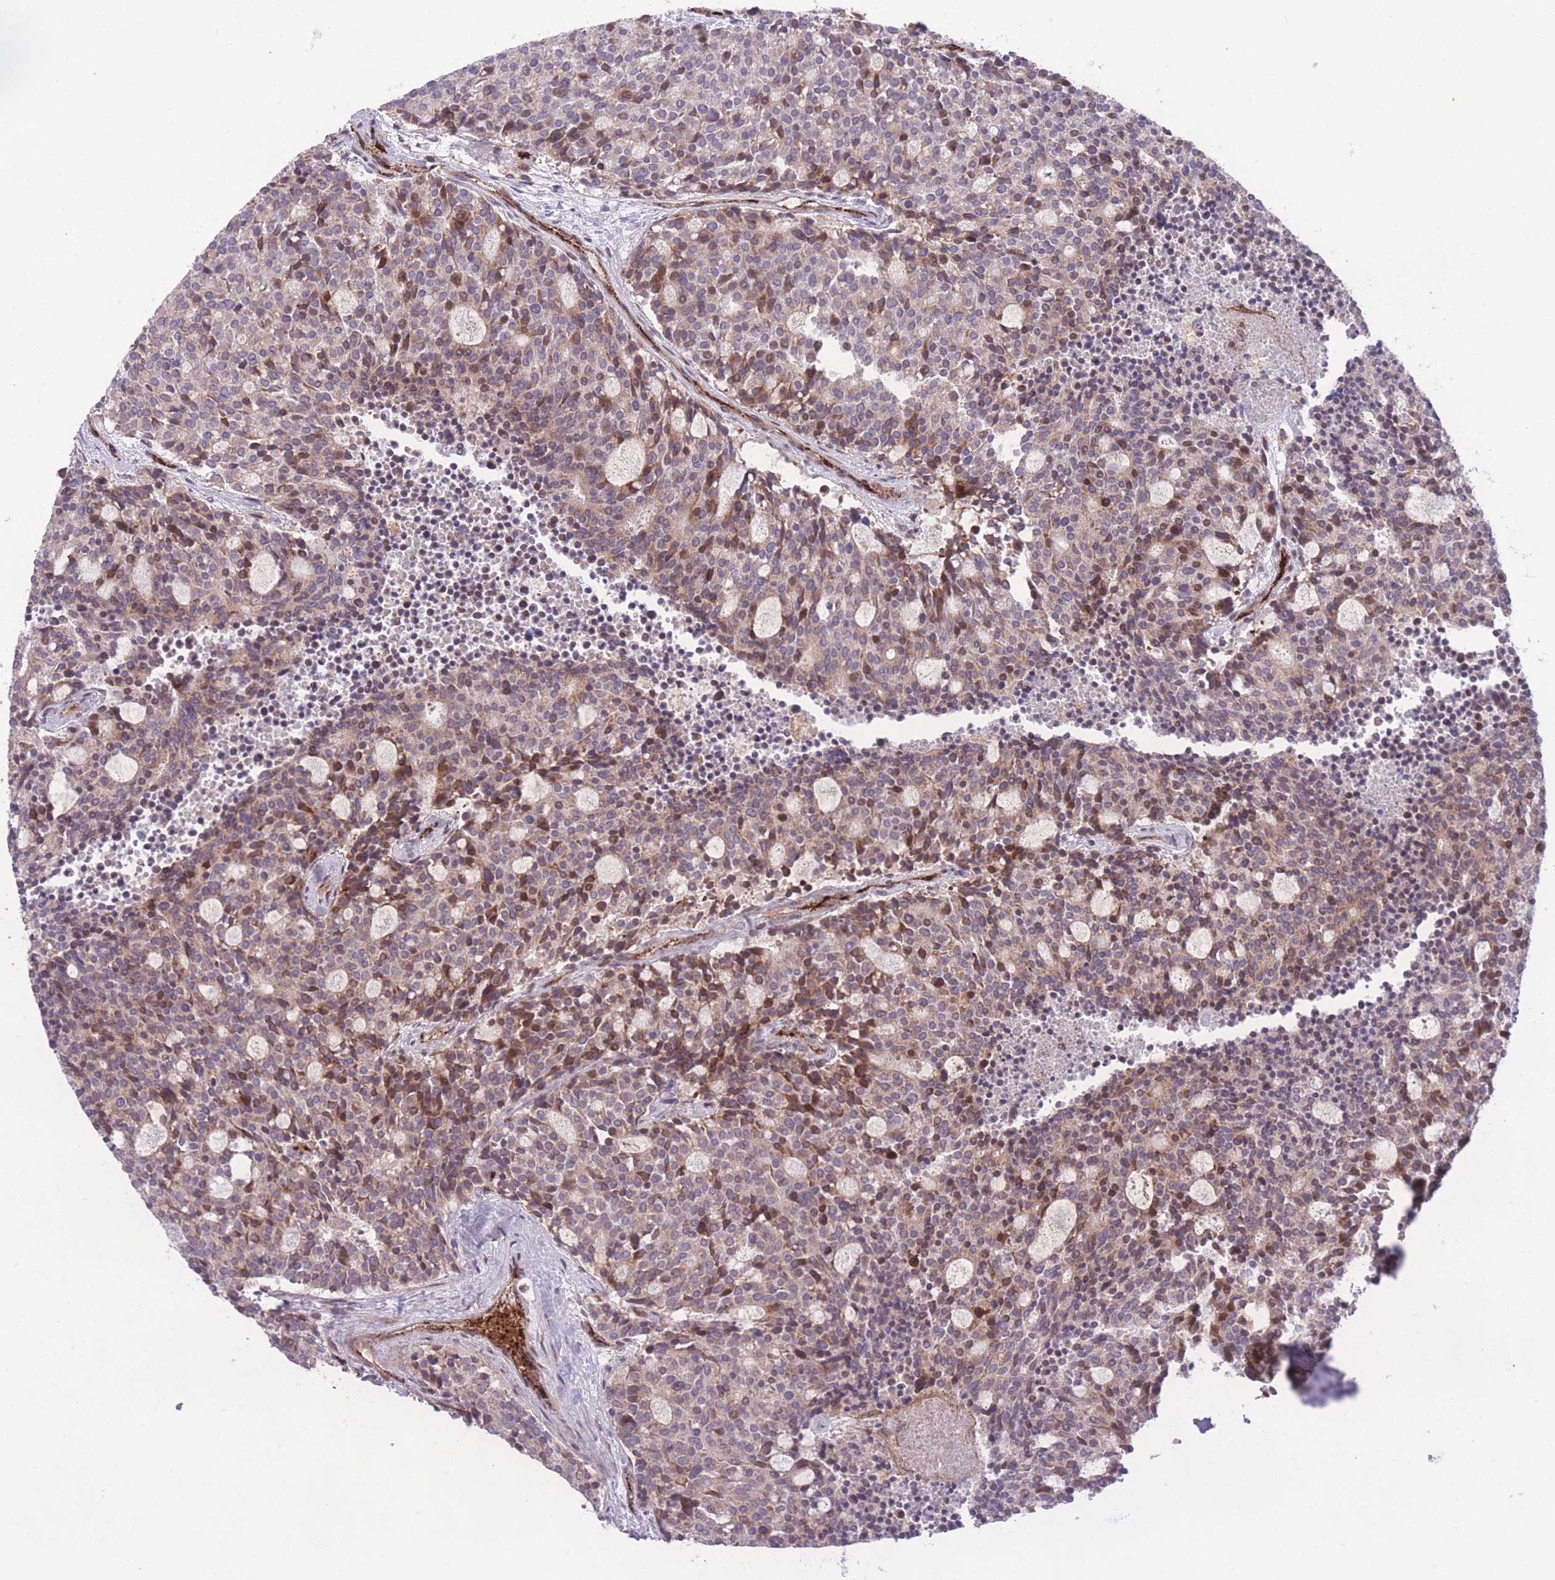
{"staining": {"intensity": "moderate", "quantity": "<25%", "location": "cytoplasmic/membranous"}, "tissue": "carcinoid", "cell_type": "Tumor cells", "image_type": "cancer", "snomed": [{"axis": "morphology", "description": "Carcinoid, malignant, NOS"}, {"axis": "topography", "description": "Pancreas"}], "caption": "There is low levels of moderate cytoplasmic/membranous expression in tumor cells of carcinoid, as demonstrated by immunohistochemical staining (brown color).", "gene": "CISH", "patient": {"sex": "female", "age": 54}}